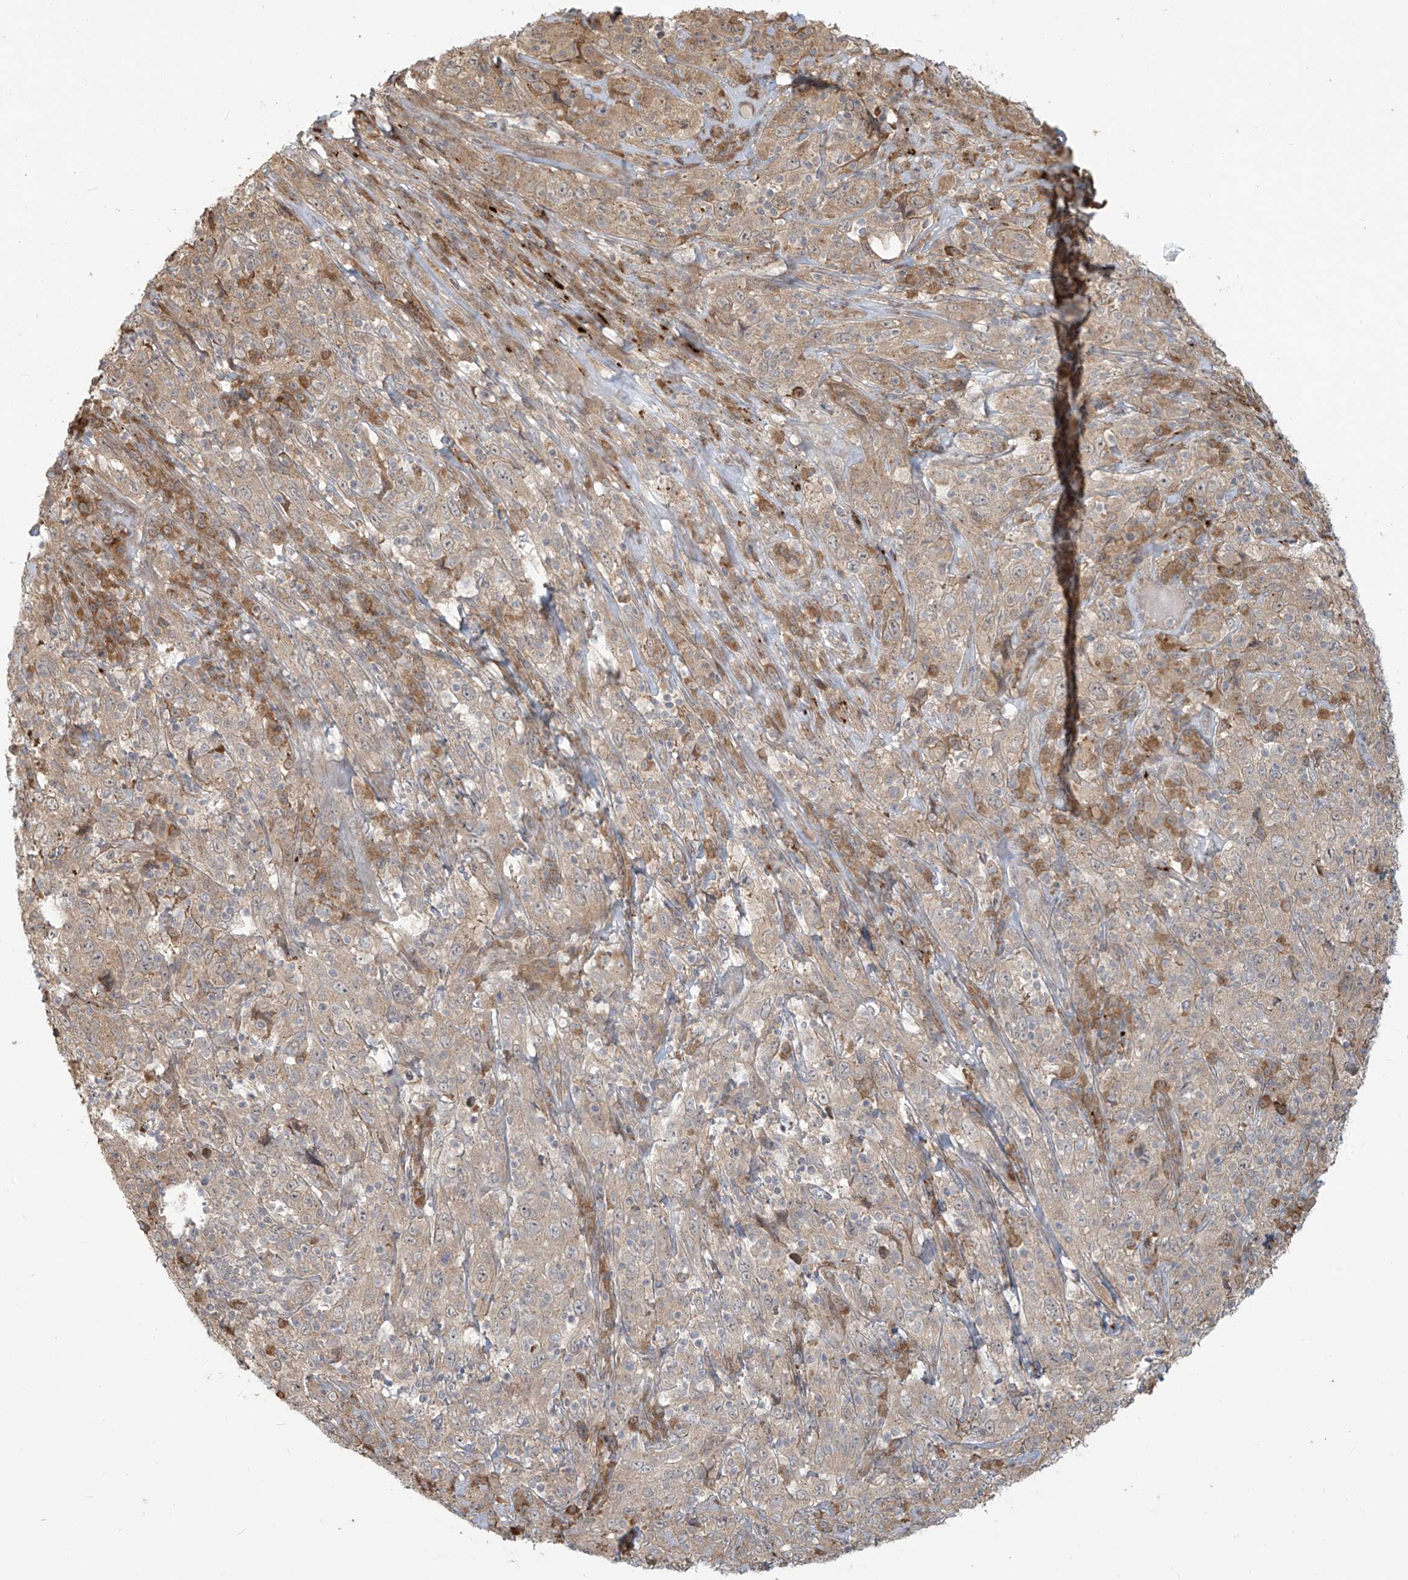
{"staining": {"intensity": "weak", "quantity": "25%-75%", "location": "cytoplasmic/membranous"}, "tissue": "cervical cancer", "cell_type": "Tumor cells", "image_type": "cancer", "snomed": [{"axis": "morphology", "description": "Squamous cell carcinoma, NOS"}, {"axis": "topography", "description": "Cervix"}], "caption": "Cervical squamous cell carcinoma stained with immunohistochemistry (IHC) shows weak cytoplasmic/membranous expression in about 25%-75% of tumor cells.", "gene": "PLEKHM3", "patient": {"sex": "female", "age": 46}}